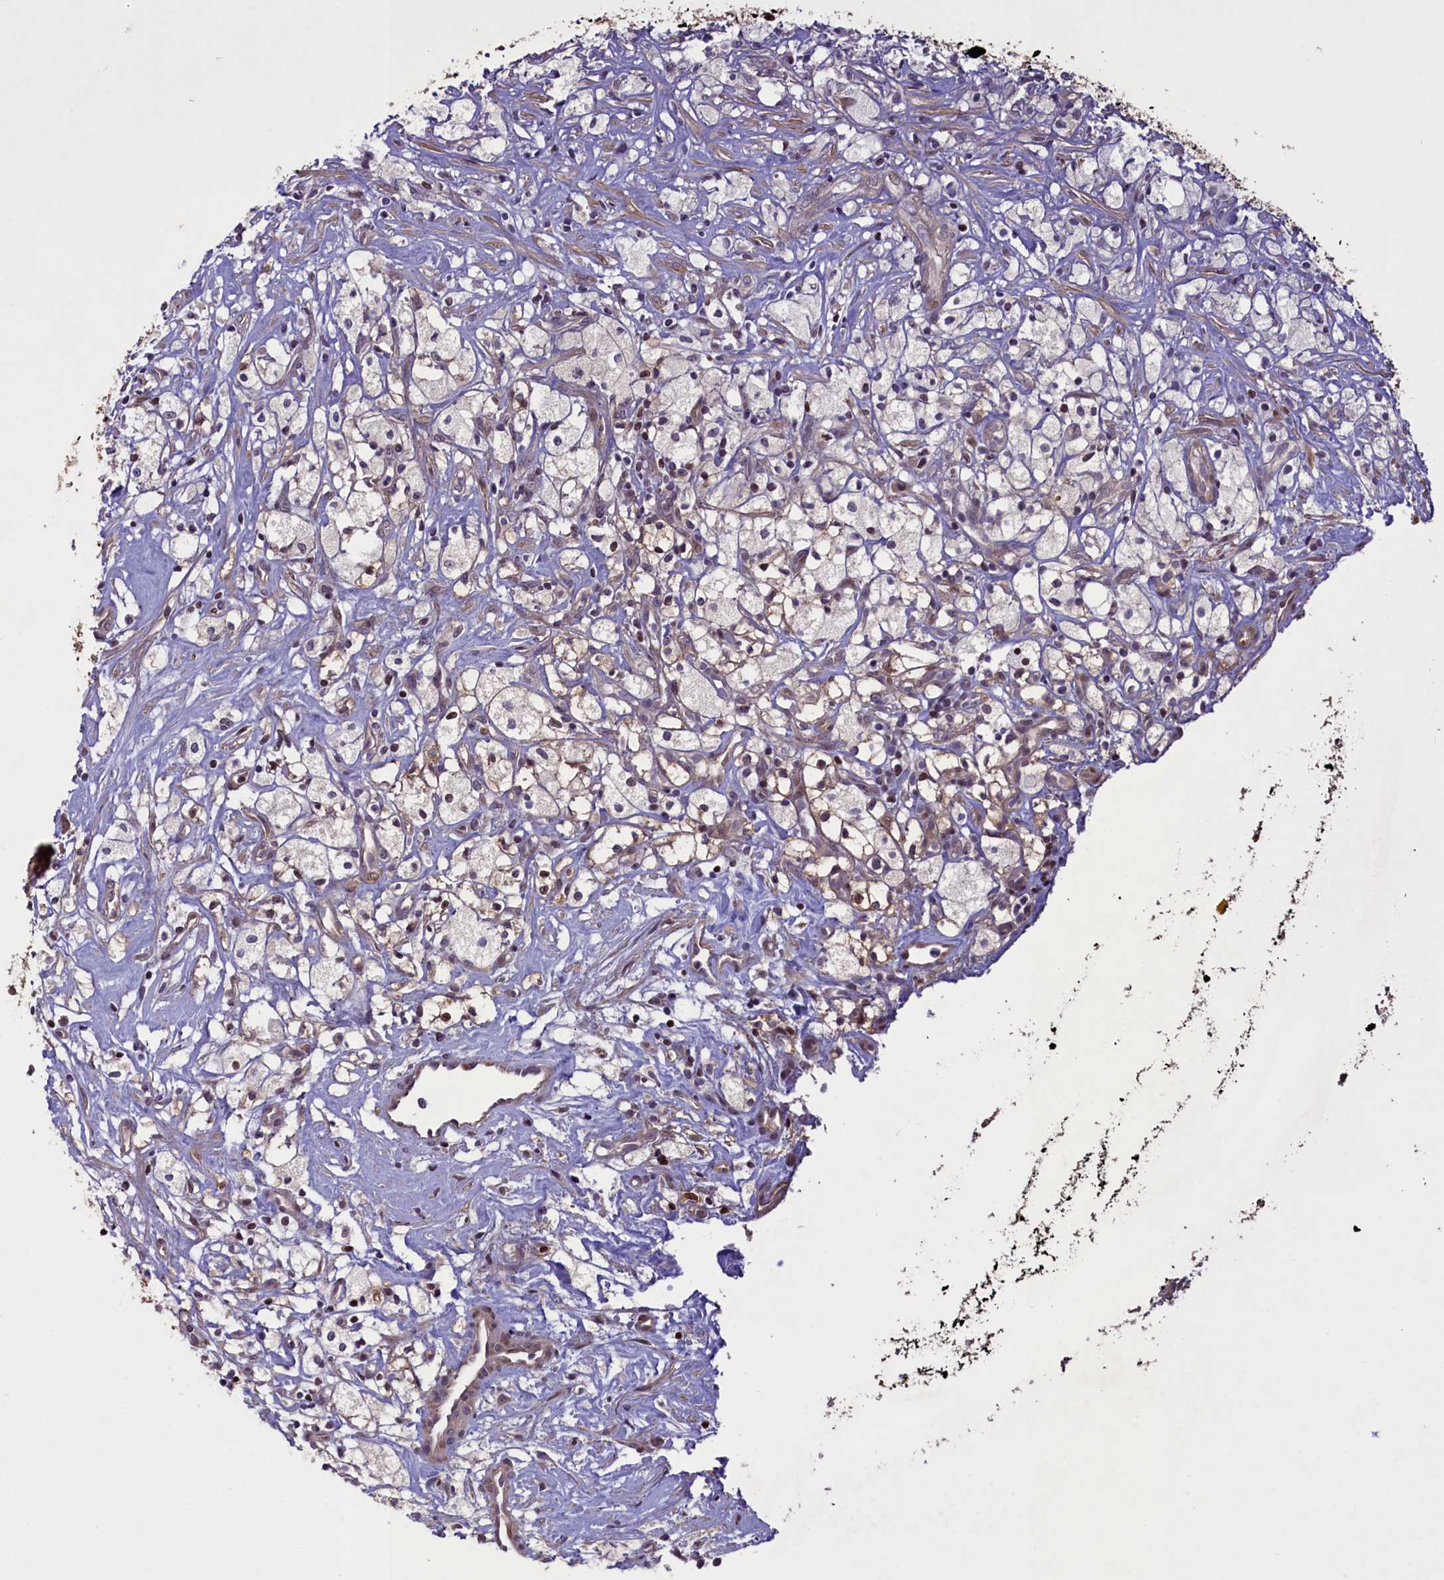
{"staining": {"intensity": "weak", "quantity": "25%-75%", "location": "cytoplasmic/membranous"}, "tissue": "renal cancer", "cell_type": "Tumor cells", "image_type": "cancer", "snomed": [{"axis": "morphology", "description": "Adenocarcinoma, NOS"}, {"axis": "topography", "description": "Kidney"}], "caption": "Human renal adenocarcinoma stained with a brown dye displays weak cytoplasmic/membranous positive positivity in about 25%-75% of tumor cells.", "gene": "MAN2C1", "patient": {"sex": "male", "age": 59}}